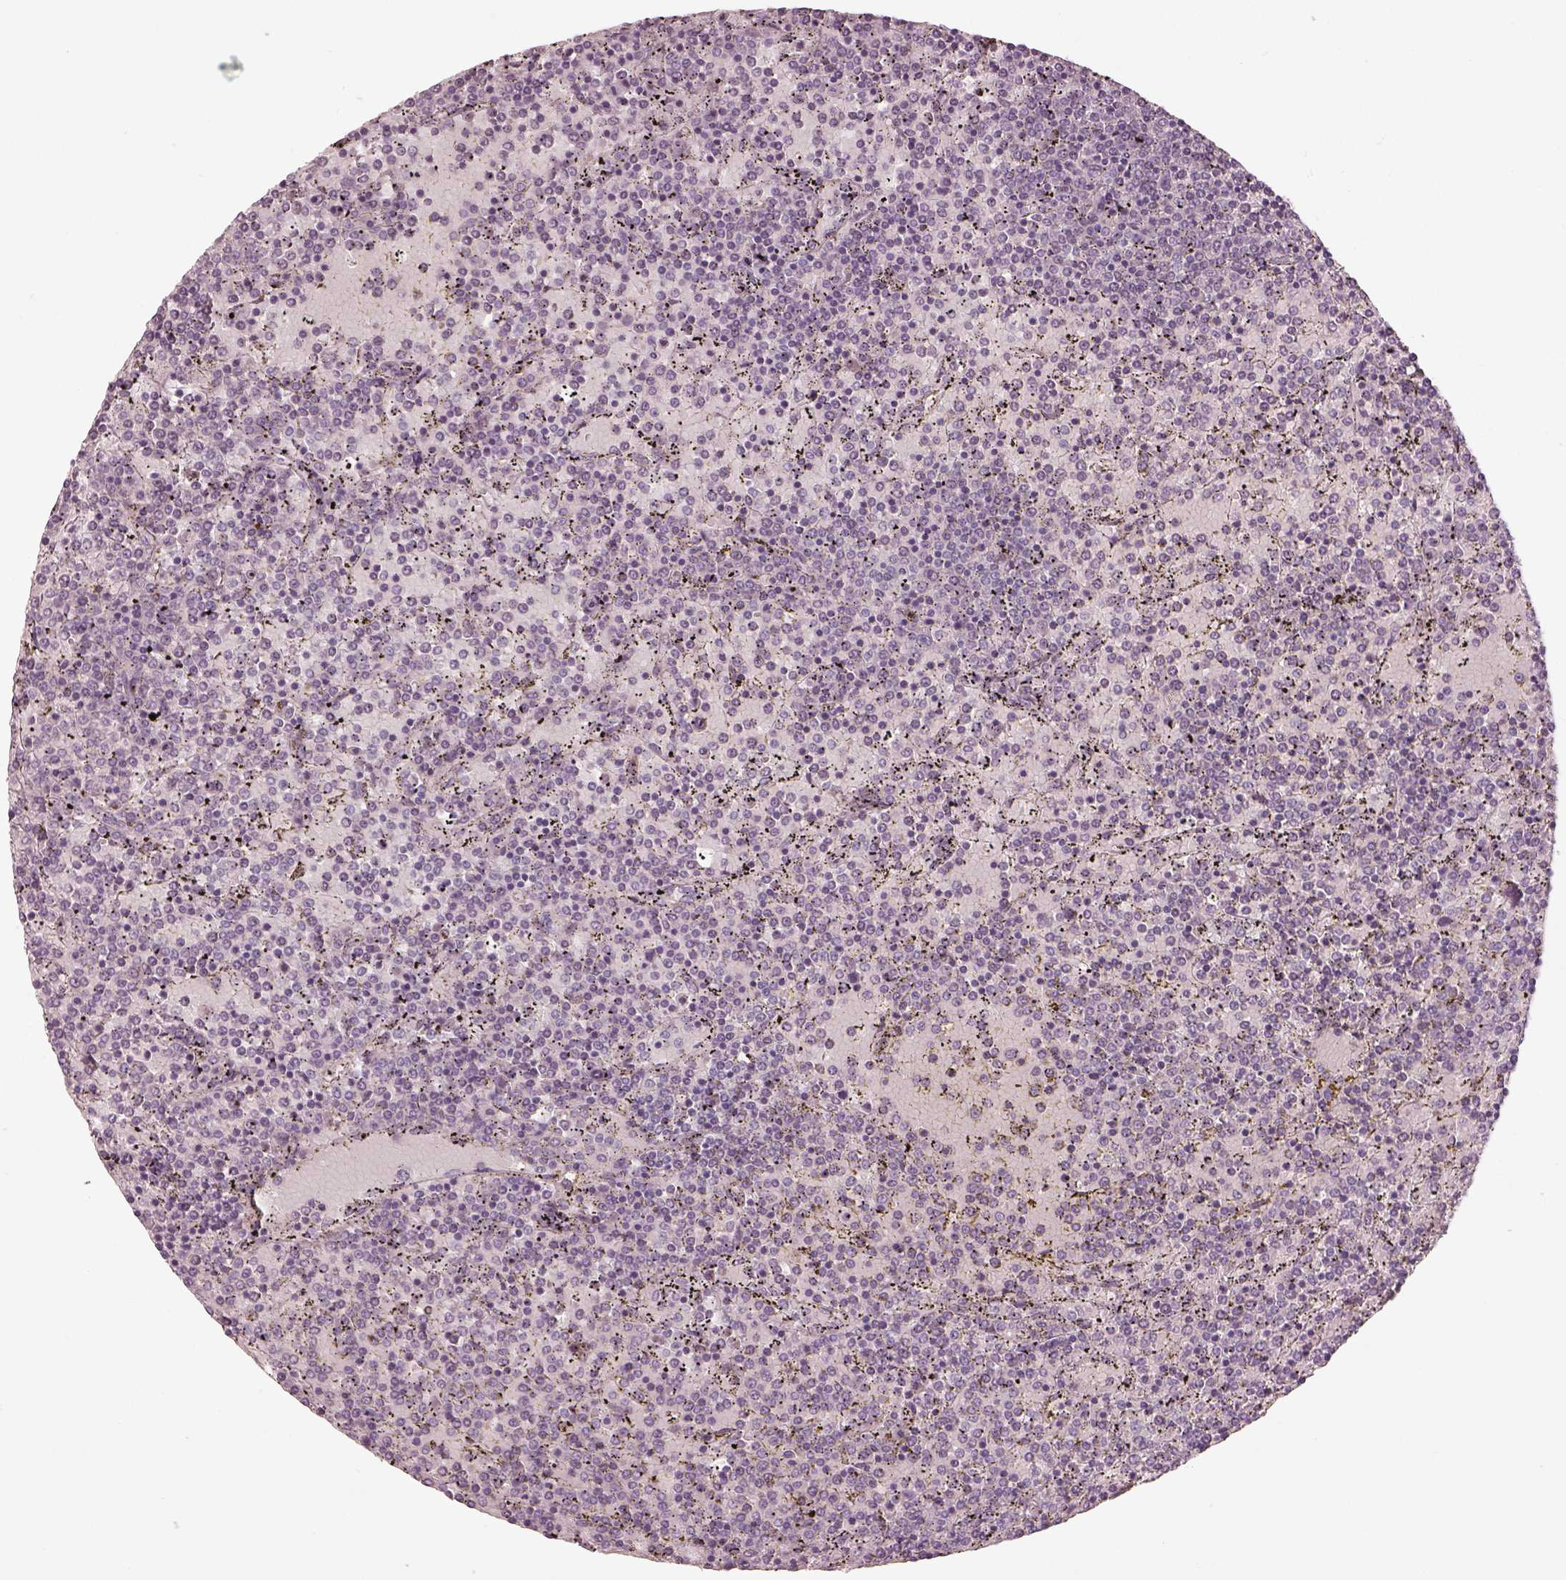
{"staining": {"intensity": "negative", "quantity": "none", "location": "none"}, "tissue": "lymphoma", "cell_type": "Tumor cells", "image_type": "cancer", "snomed": [{"axis": "morphology", "description": "Malignant lymphoma, non-Hodgkin's type, Low grade"}, {"axis": "topography", "description": "Spleen"}], "caption": "Tumor cells show no significant protein positivity in lymphoma.", "gene": "SPATA6L", "patient": {"sex": "female", "age": 77}}